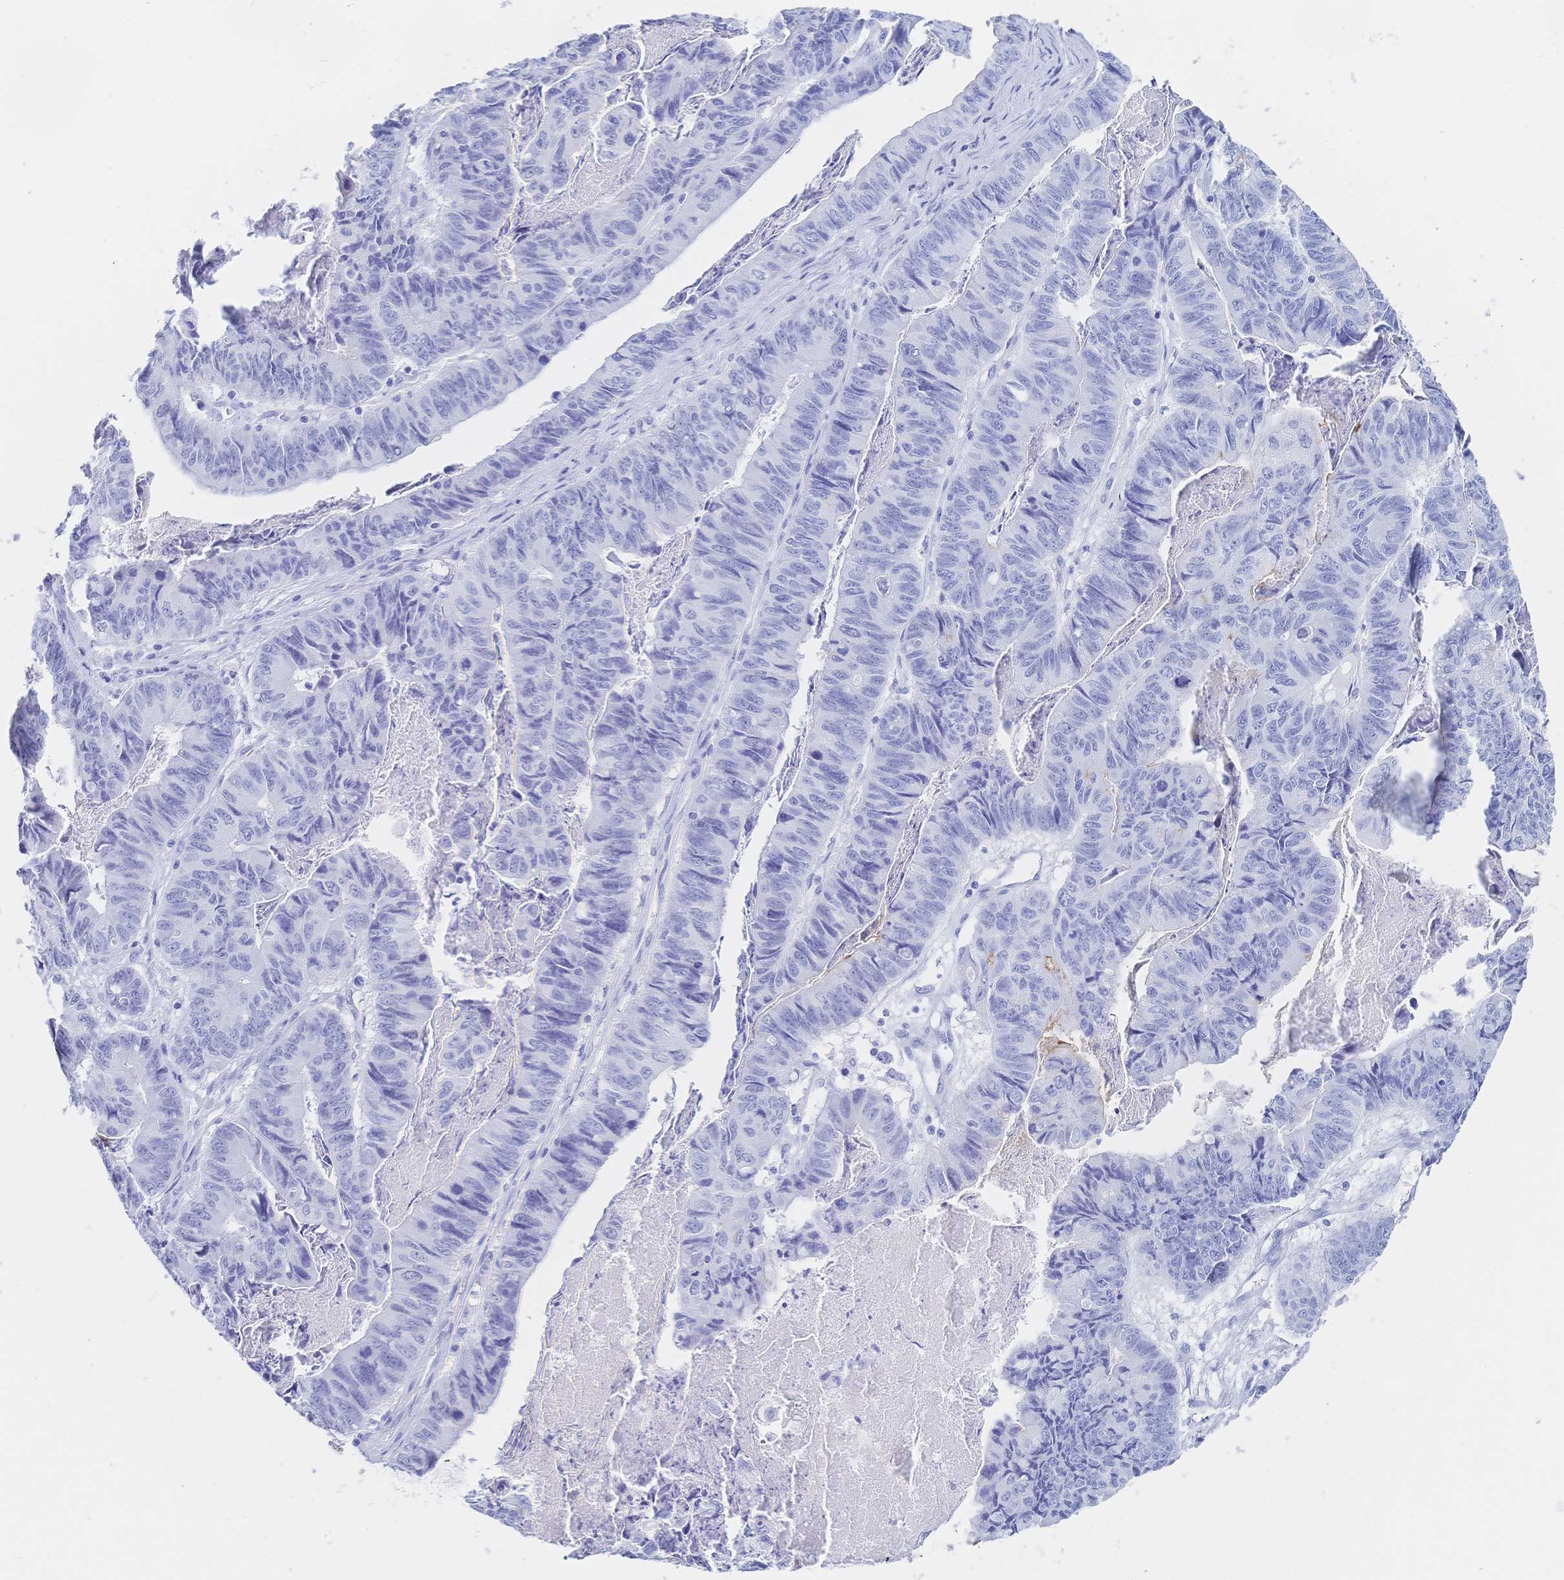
{"staining": {"intensity": "negative", "quantity": "none", "location": "none"}, "tissue": "stomach cancer", "cell_type": "Tumor cells", "image_type": "cancer", "snomed": [{"axis": "morphology", "description": "Adenocarcinoma, NOS"}, {"axis": "topography", "description": "Stomach, lower"}], "caption": "Stomach adenocarcinoma was stained to show a protein in brown. There is no significant expression in tumor cells. Nuclei are stained in blue.", "gene": "MEP1B", "patient": {"sex": "male", "age": 77}}